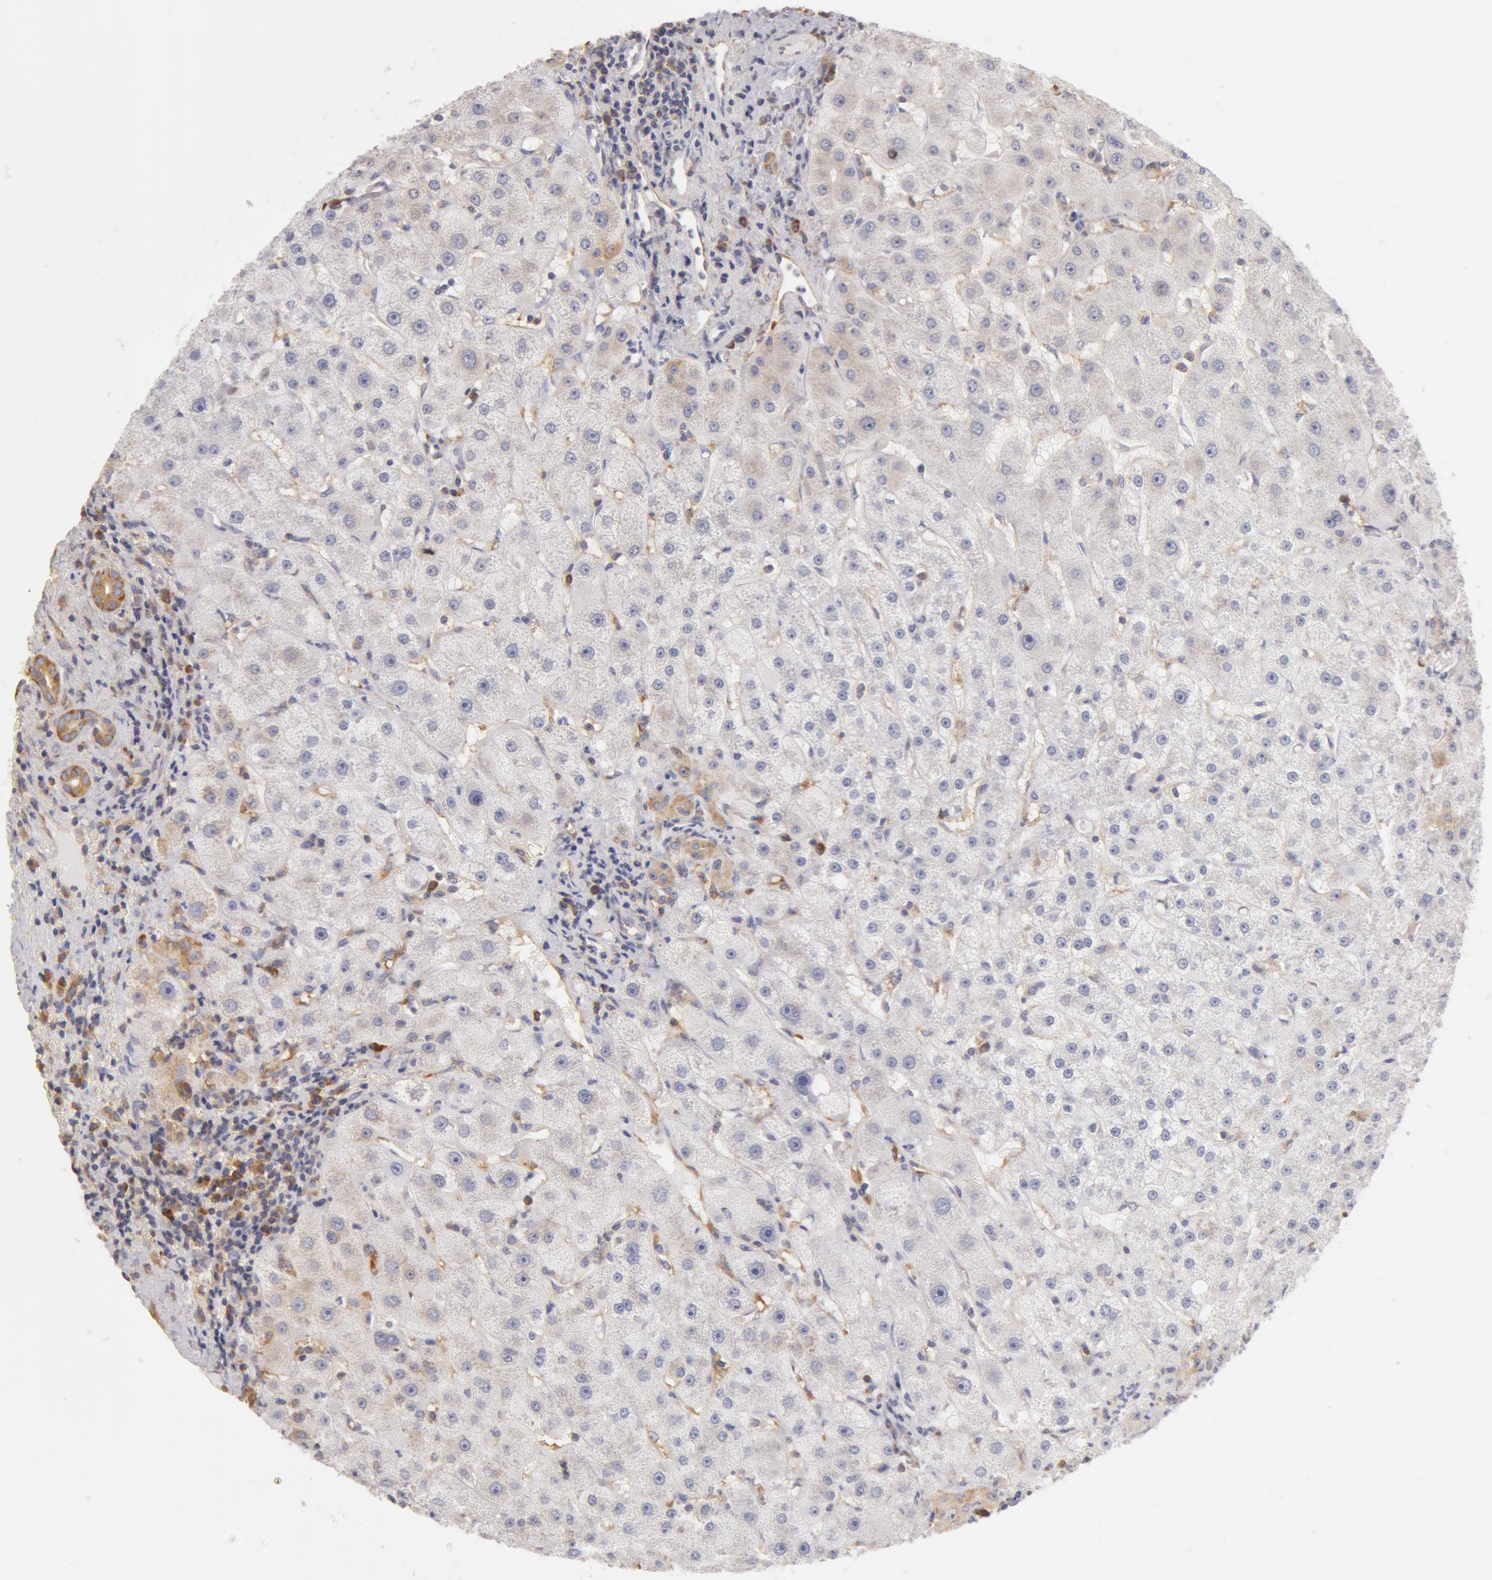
{"staining": {"intensity": "negative", "quantity": "none", "location": "none"}, "tissue": "liver", "cell_type": "Cholangiocytes", "image_type": "normal", "snomed": [{"axis": "morphology", "description": "Normal tissue, NOS"}, {"axis": "topography", "description": "Liver"}], "caption": "The photomicrograph displays no significant staining in cholangiocytes of liver.", "gene": "DDX3X", "patient": {"sex": "female", "age": 79}}